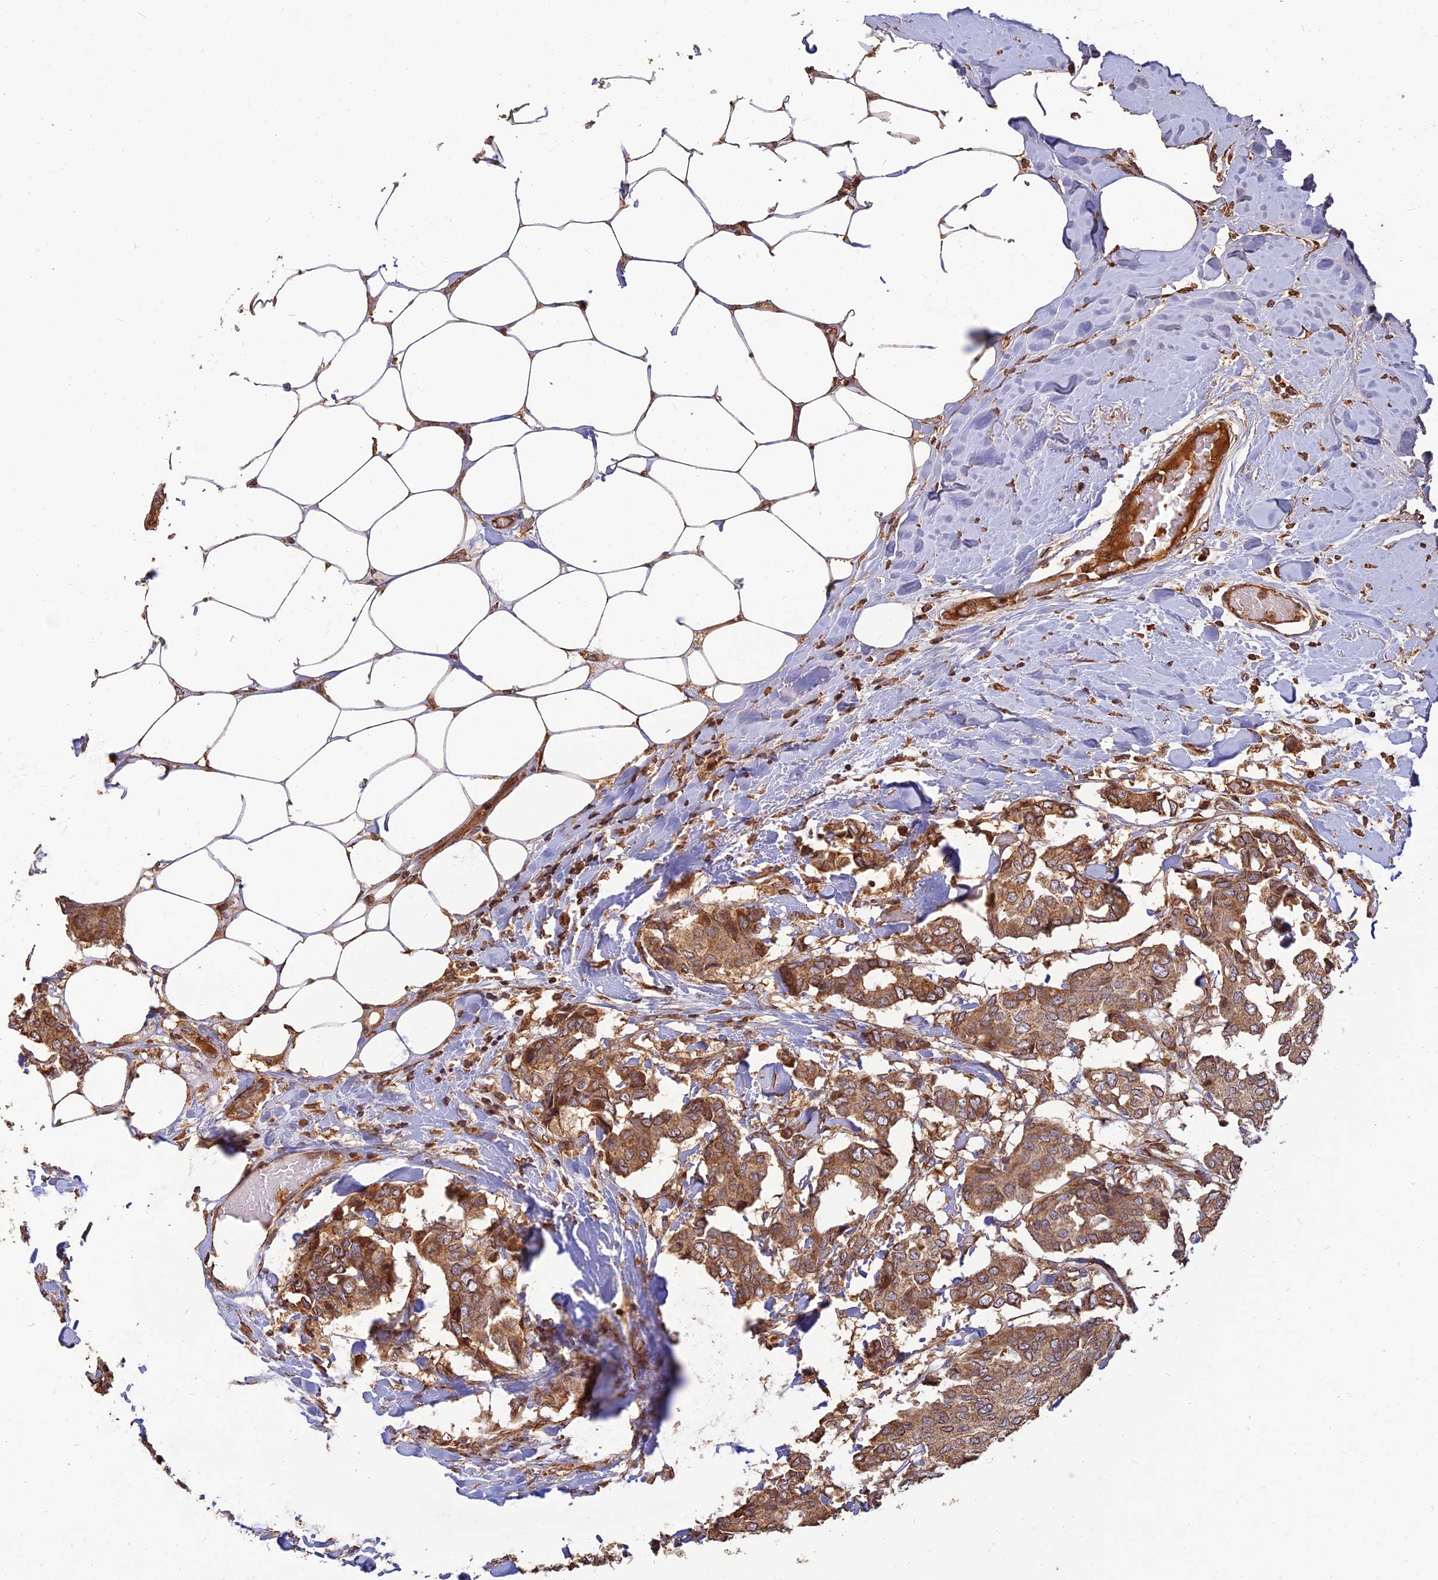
{"staining": {"intensity": "moderate", "quantity": ">75%", "location": "cytoplasmic/membranous"}, "tissue": "breast cancer", "cell_type": "Tumor cells", "image_type": "cancer", "snomed": [{"axis": "morphology", "description": "Duct carcinoma"}, {"axis": "topography", "description": "Breast"}], "caption": "Protein expression analysis of breast cancer shows moderate cytoplasmic/membranous positivity in about >75% of tumor cells.", "gene": "CORO1C", "patient": {"sex": "female", "age": 75}}